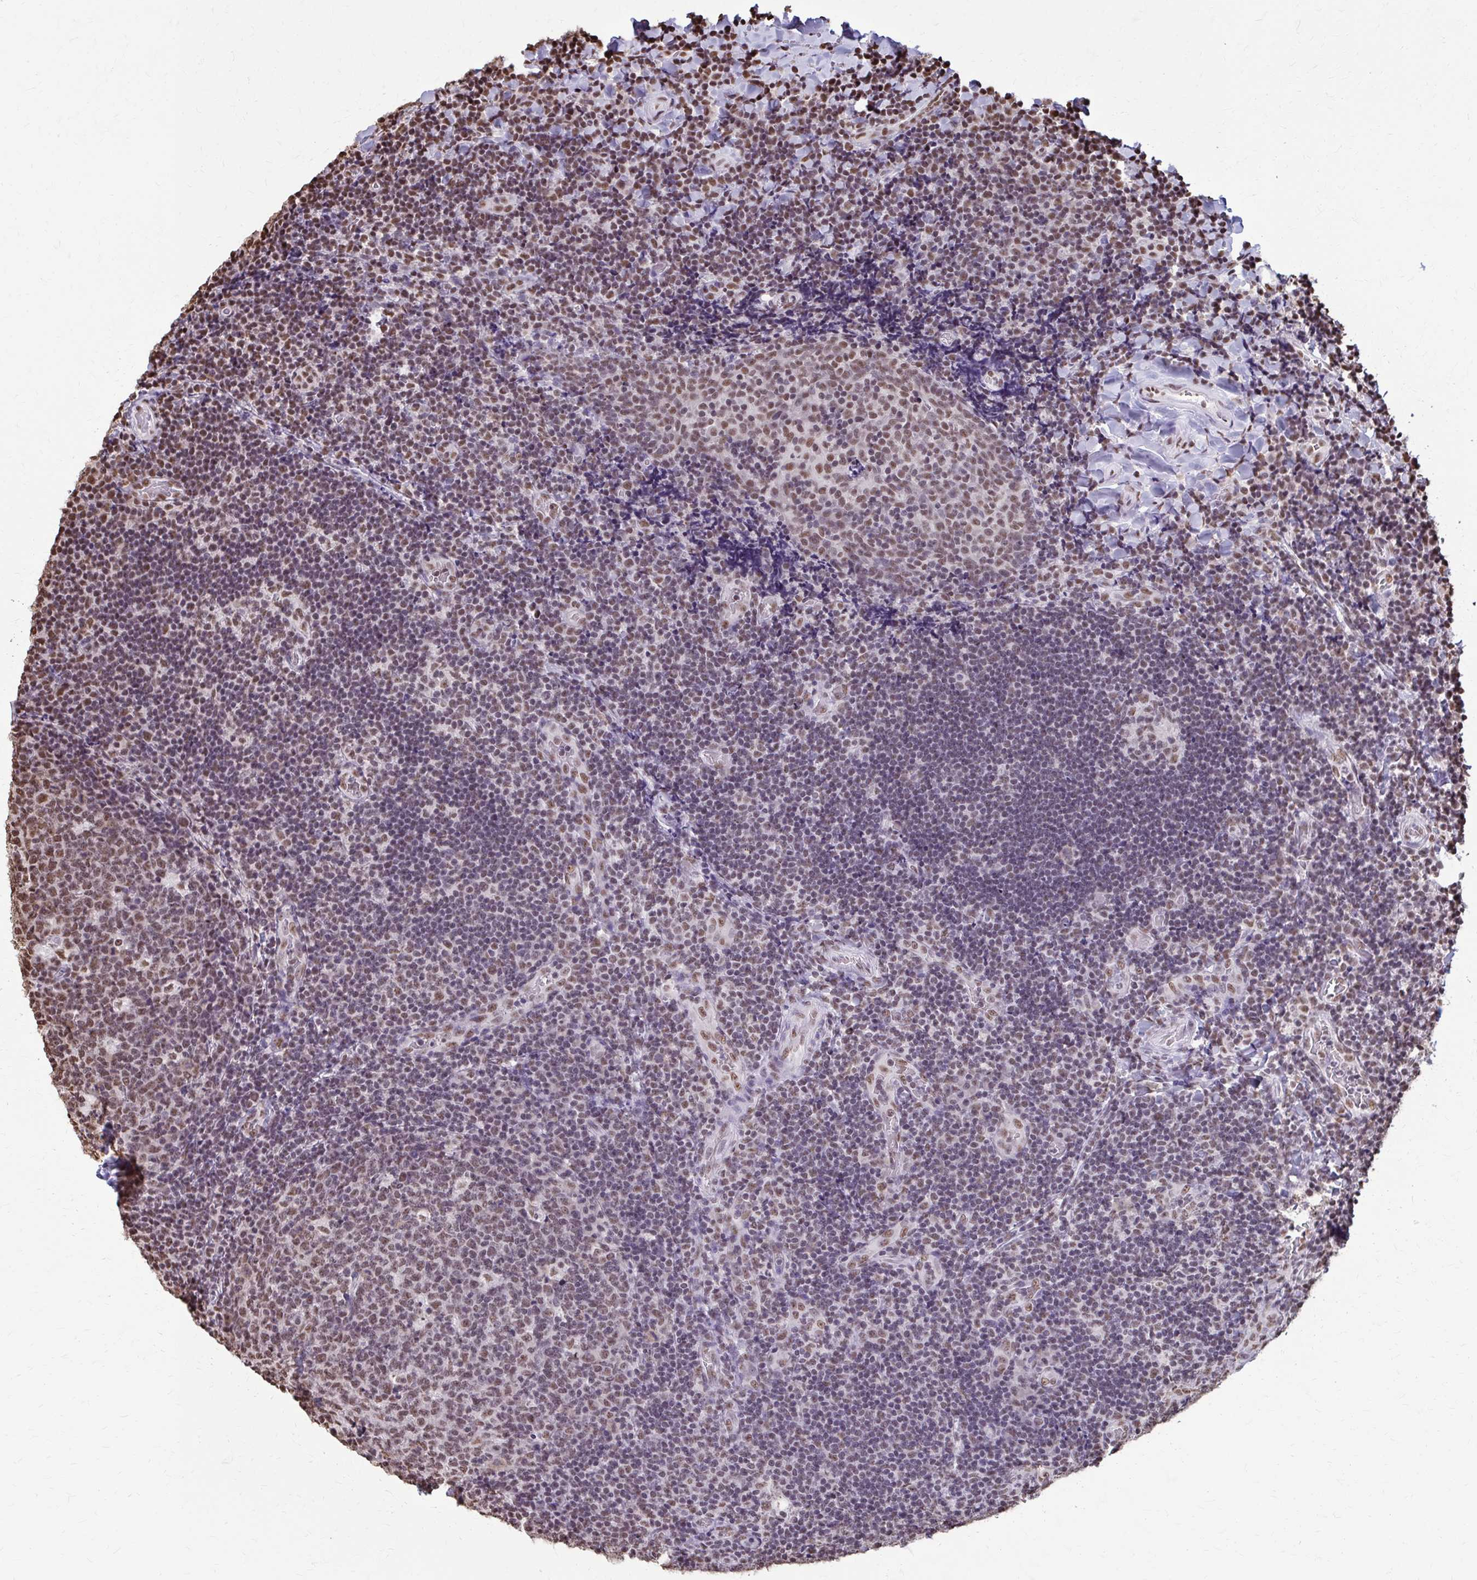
{"staining": {"intensity": "moderate", "quantity": ">75%", "location": "nuclear"}, "tissue": "tonsil", "cell_type": "Germinal center cells", "image_type": "normal", "snomed": [{"axis": "morphology", "description": "Normal tissue, NOS"}, {"axis": "topography", "description": "Tonsil"}], "caption": "Immunohistochemistry (IHC) (DAB) staining of unremarkable human tonsil shows moderate nuclear protein expression in approximately >75% of germinal center cells. The staining was performed using DAB to visualize the protein expression in brown, while the nuclei were stained in blue with hematoxylin (Magnification: 20x).", "gene": "SNRPA", "patient": {"sex": "male", "age": 17}}